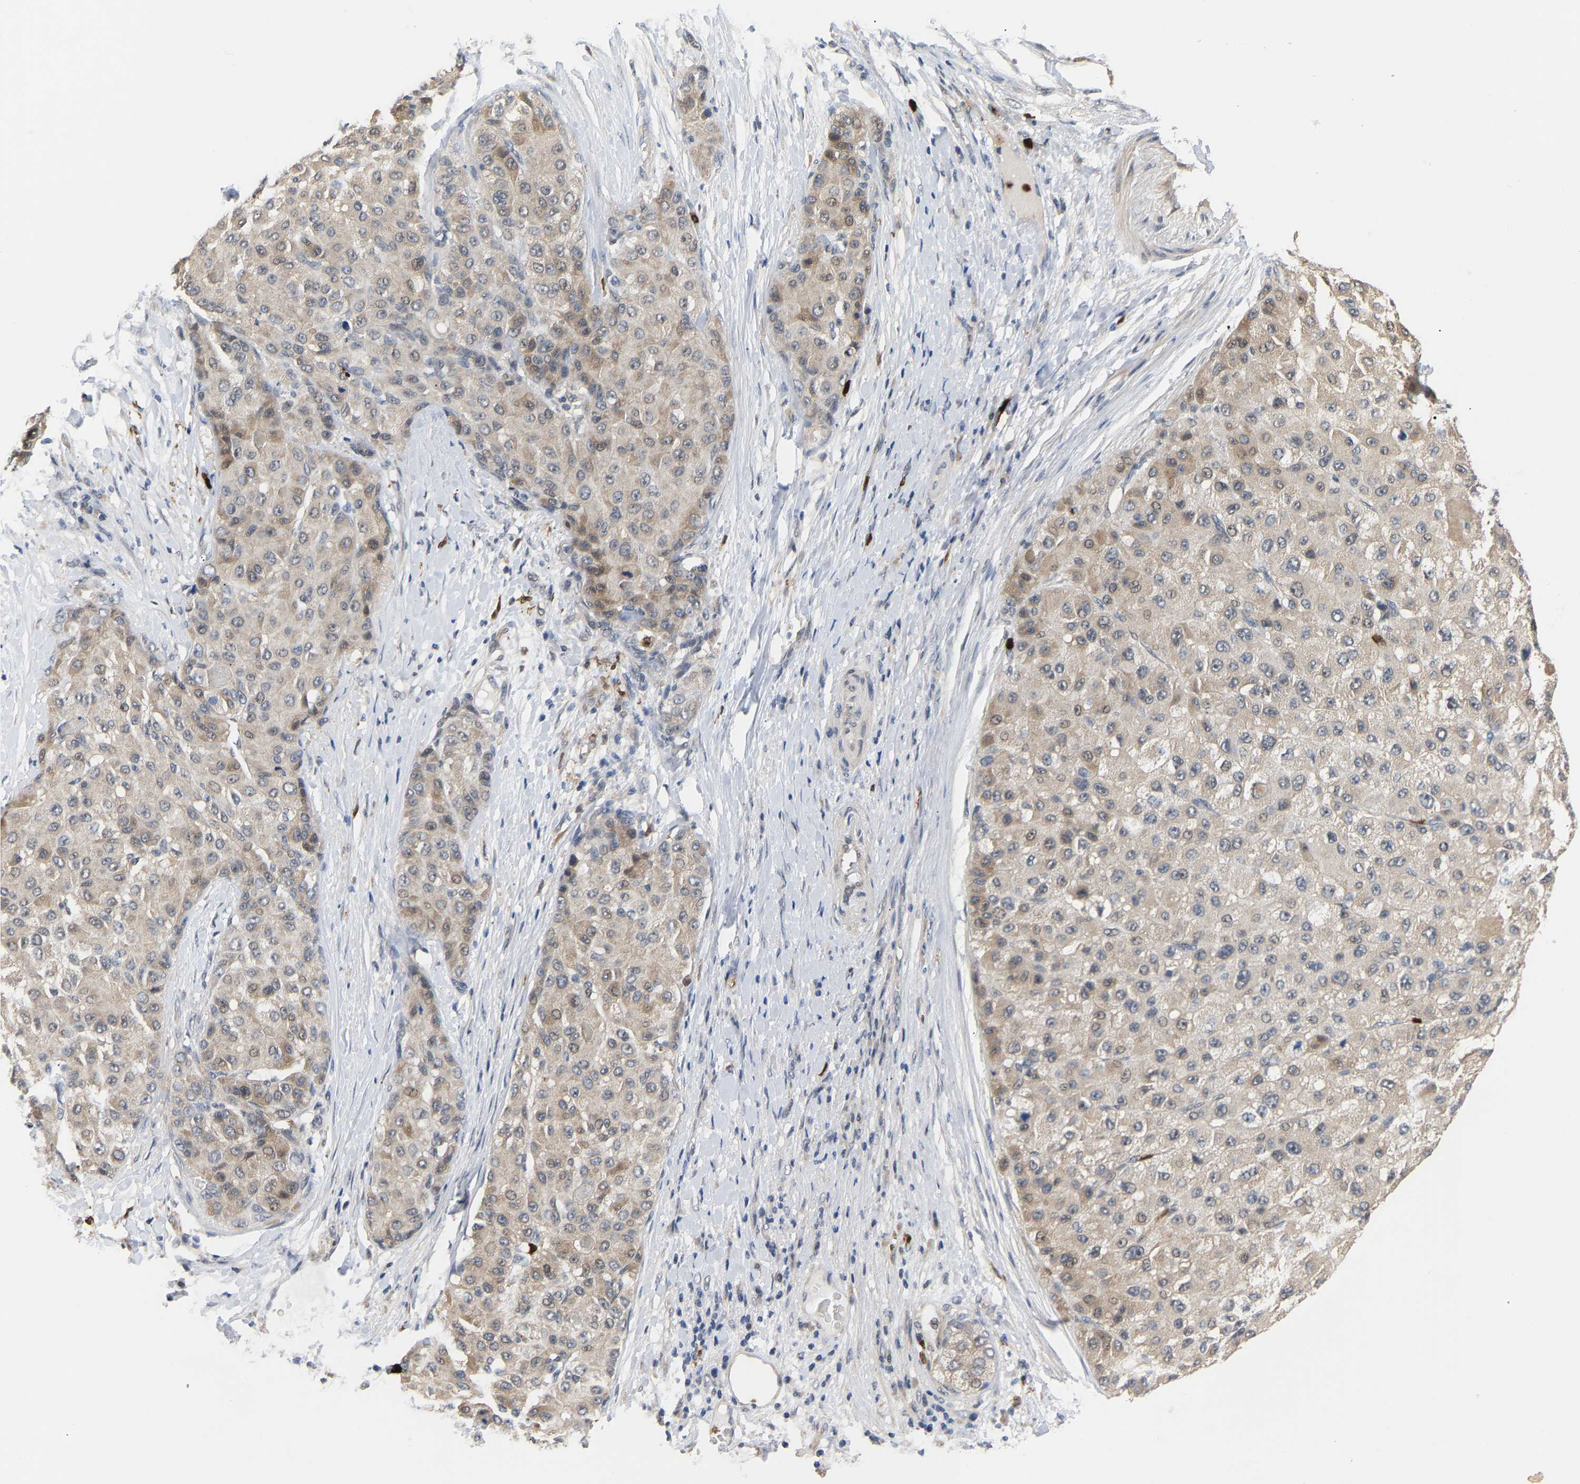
{"staining": {"intensity": "moderate", "quantity": "<25%", "location": "cytoplasmic/membranous"}, "tissue": "liver cancer", "cell_type": "Tumor cells", "image_type": "cancer", "snomed": [{"axis": "morphology", "description": "Carcinoma, Hepatocellular, NOS"}, {"axis": "topography", "description": "Liver"}], "caption": "Liver cancer (hepatocellular carcinoma) stained for a protein (brown) shows moderate cytoplasmic/membranous positive staining in about <25% of tumor cells.", "gene": "TDRD7", "patient": {"sex": "male", "age": 80}}